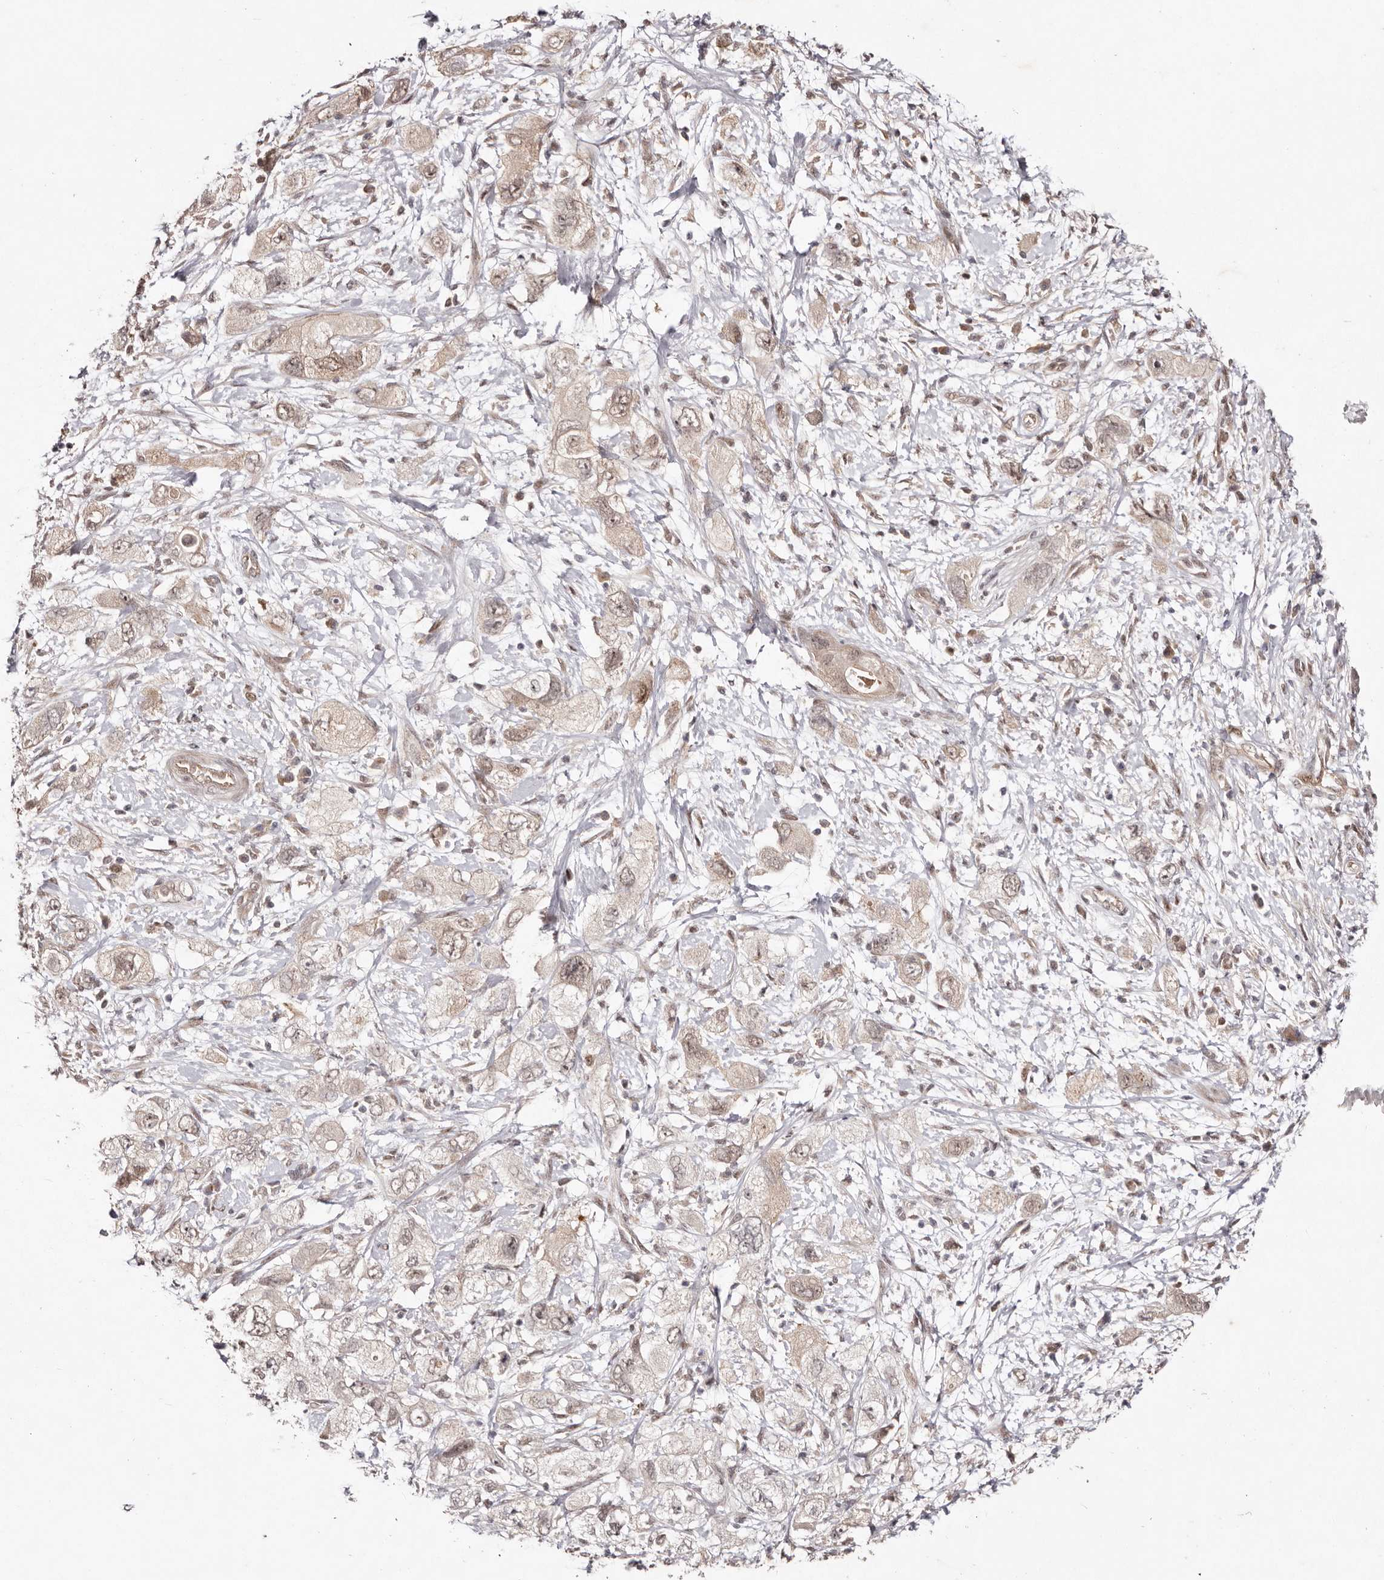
{"staining": {"intensity": "weak", "quantity": "25%-75%", "location": "cytoplasmic/membranous"}, "tissue": "pancreatic cancer", "cell_type": "Tumor cells", "image_type": "cancer", "snomed": [{"axis": "morphology", "description": "Adenocarcinoma, NOS"}, {"axis": "topography", "description": "Pancreas"}], "caption": "A low amount of weak cytoplasmic/membranous staining is present in about 25%-75% of tumor cells in pancreatic cancer tissue.", "gene": "EGR3", "patient": {"sex": "female", "age": 73}}